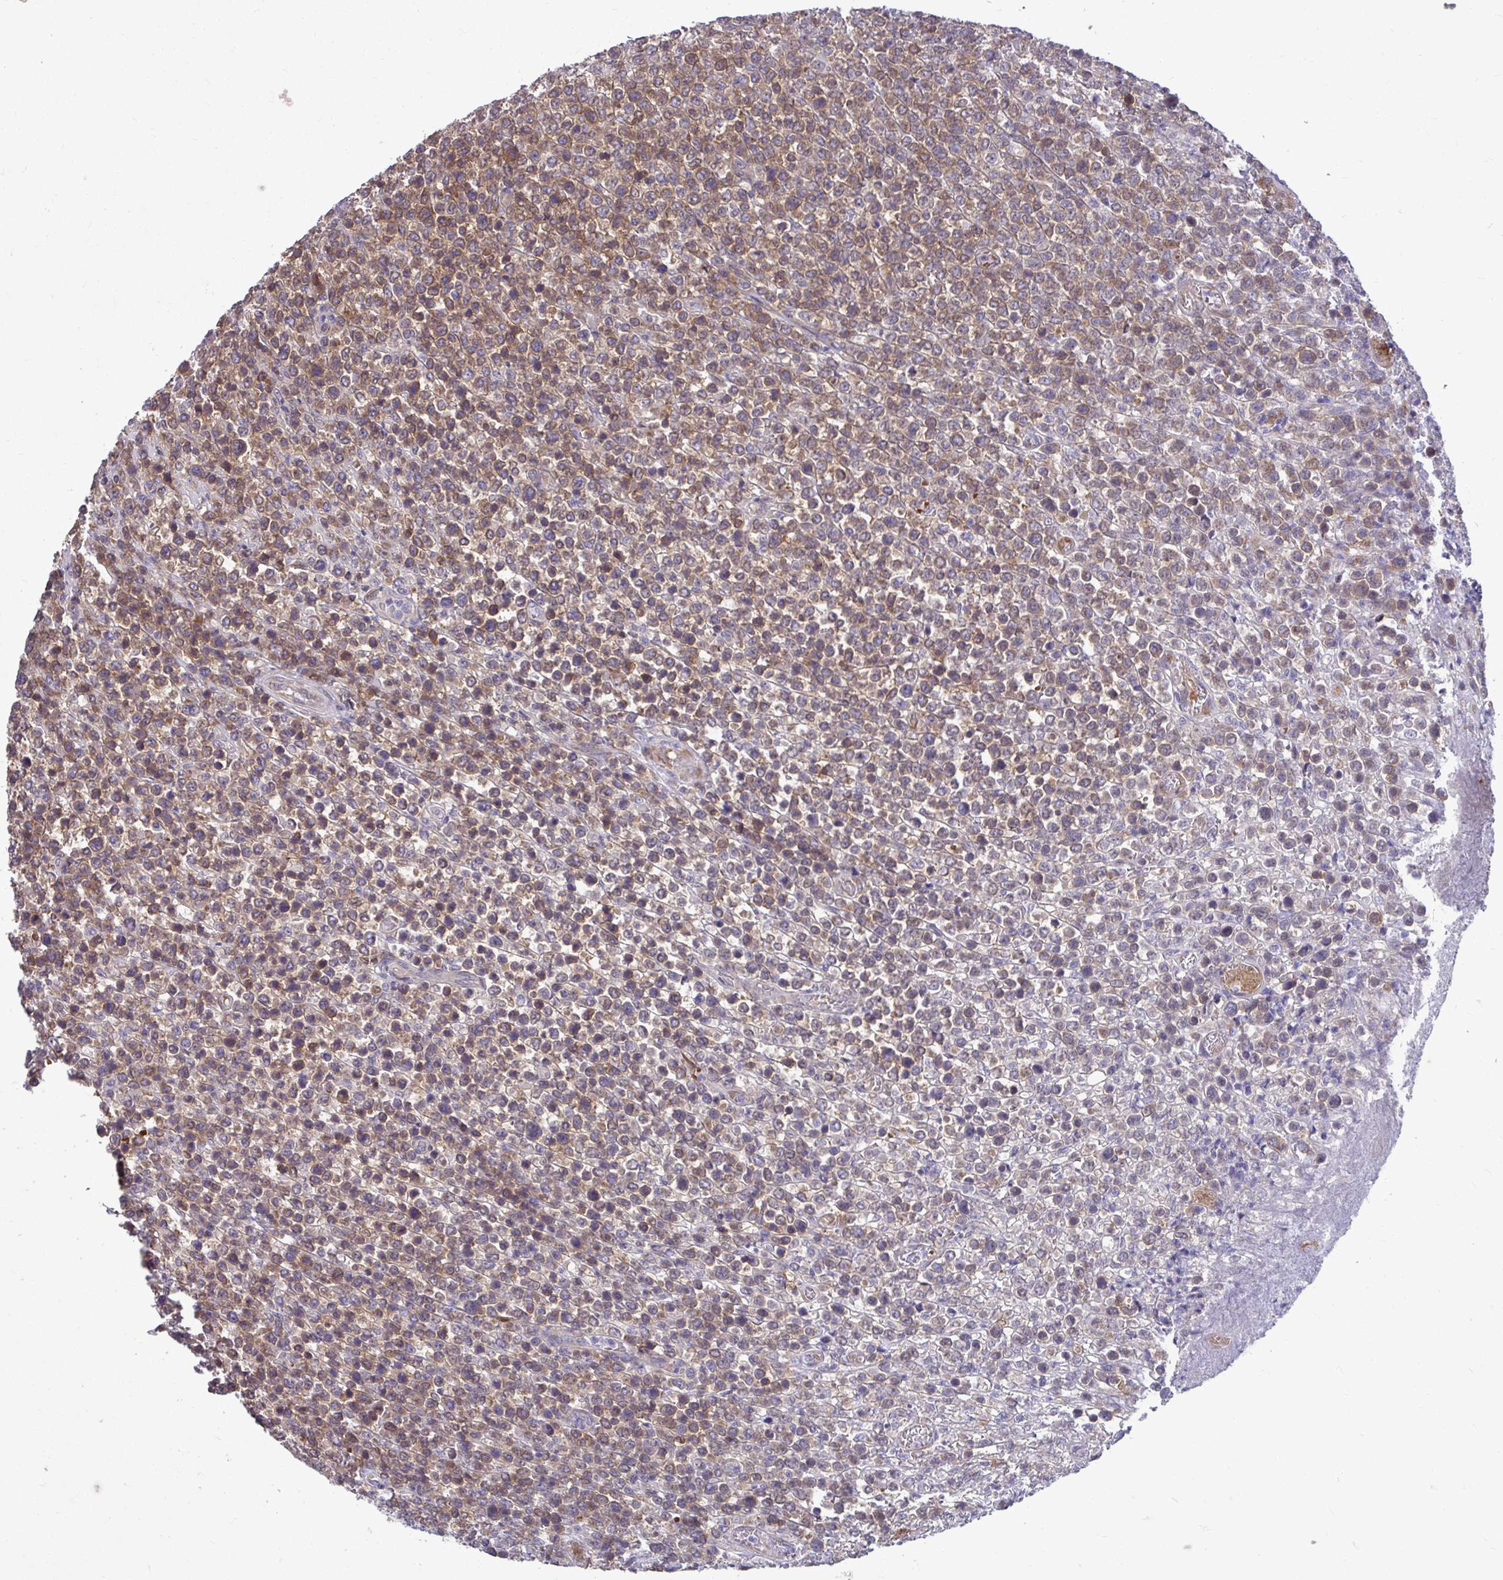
{"staining": {"intensity": "moderate", "quantity": "25%-75%", "location": "cytoplasmic/membranous"}, "tissue": "lymphoma", "cell_type": "Tumor cells", "image_type": "cancer", "snomed": [{"axis": "morphology", "description": "Malignant lymphoma, non-Hodgkin's type, High grade"}, {"axis": "topography", "description": "Soft tissue"}], "caption": "DAB (3,3'-diaminobenzidine) immunohistochemical staining of human lymphoma exhibits moderate cytoplasmic/membranous protein staining in approximately 25%-75% of tumor cells.", "gene": "PCDHB7", "patient": {"sex": "female", "age": 56}}